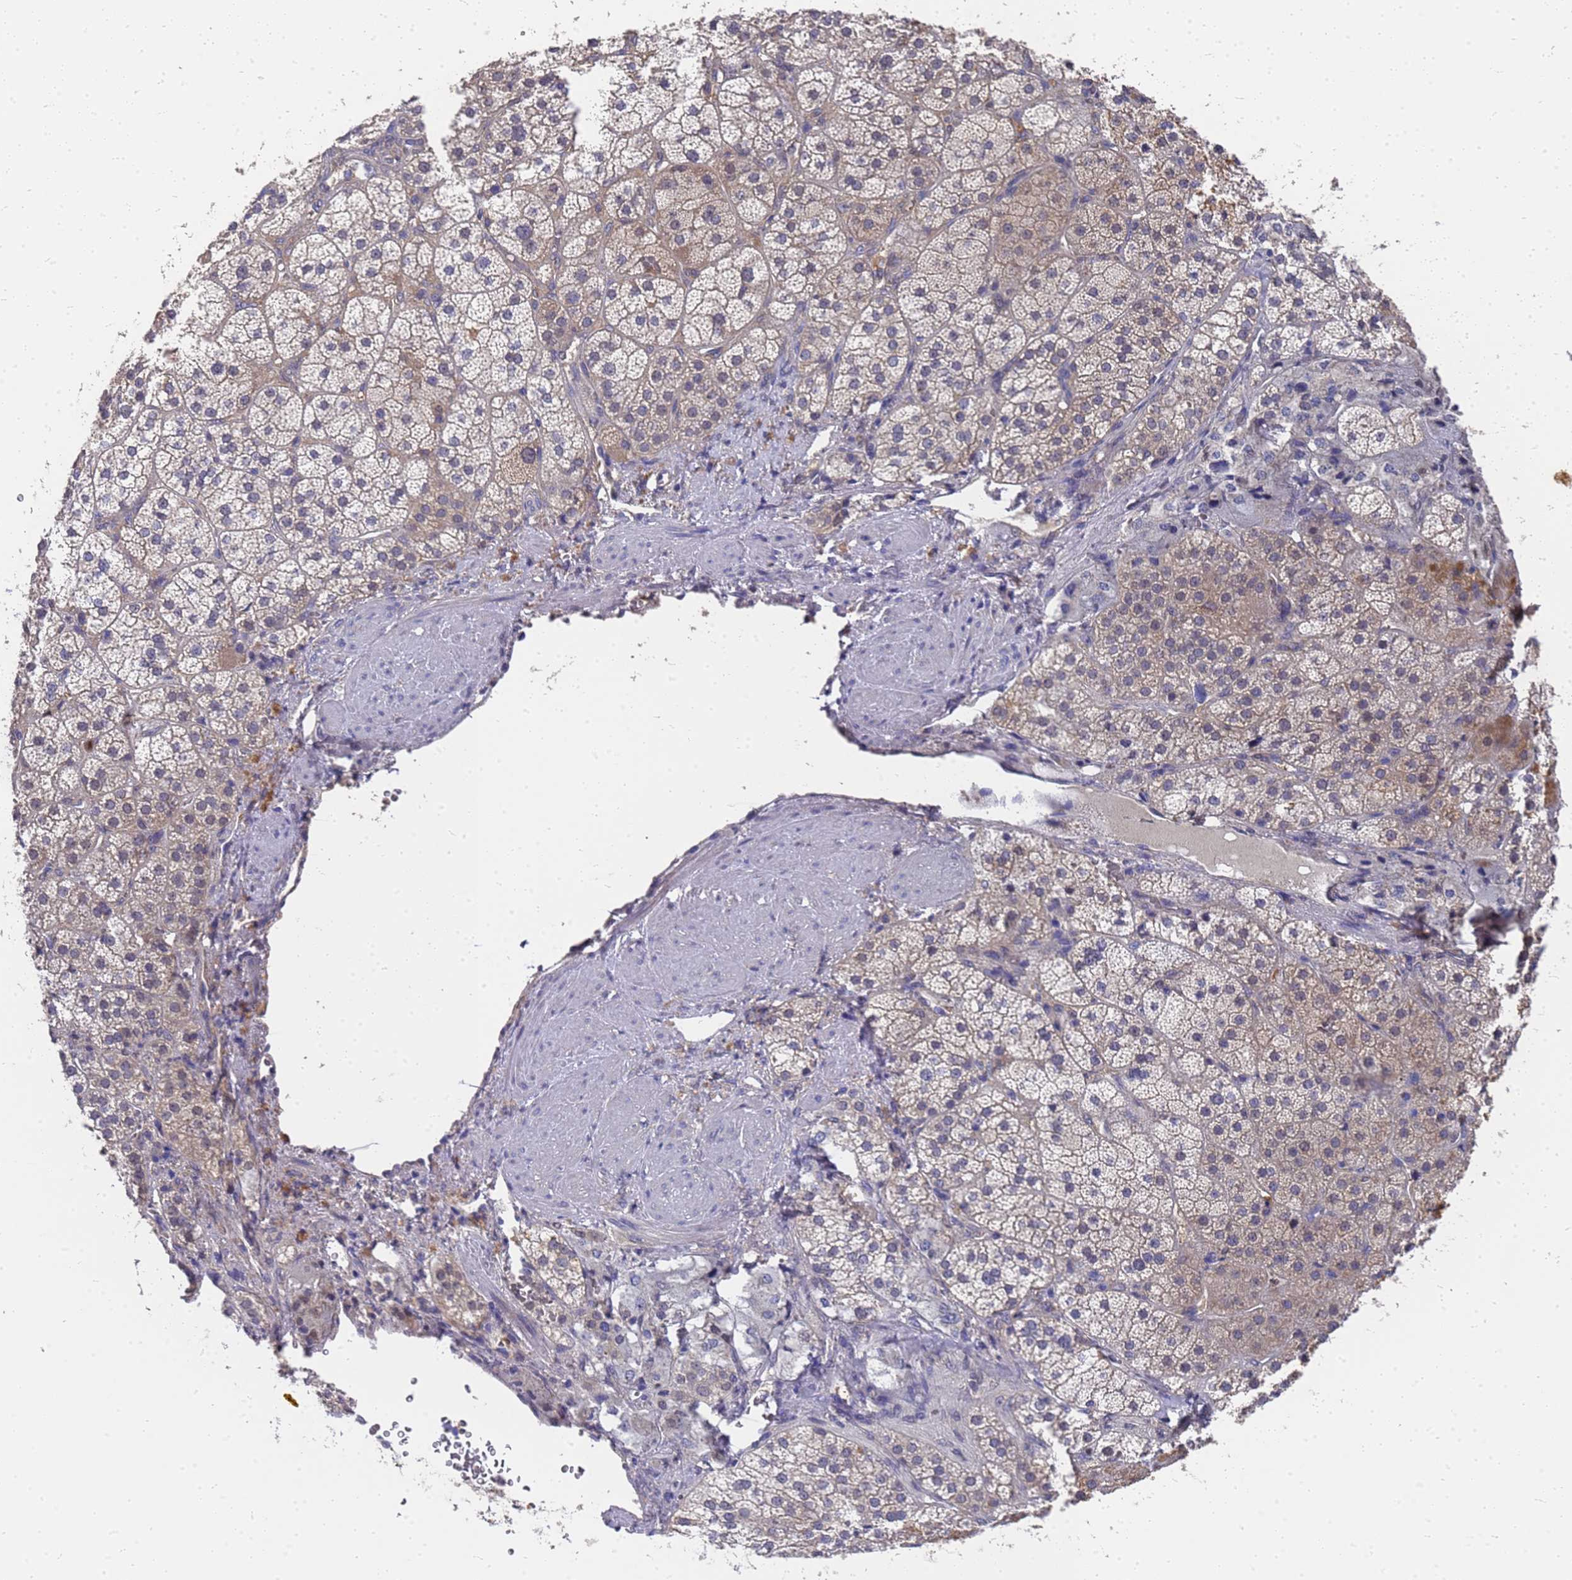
{"staining": {"intensity": "moderate", "quantity": "25%-75%", "location": "cytoplasmic/membranous"}, "tissue": "adrenal gland", "cell_type": "Glandular cells", "image_type": "normal", "snomed": [{"axis": "morphology", "description": "Normal tissue, NOS"}, {"axis": "topography", "description": "Adrenal gland"}], "caption": "Glandular cells reveal medium levels of moderate cytoplasmic/membranous positivity in about 25%-75% of cells in normal human adrenal gland. (Brightfield microscopy of DAB IHC at high magnification).", "gene": "SLC35E2B", "patient": {"sex": "male", "age": 57}}